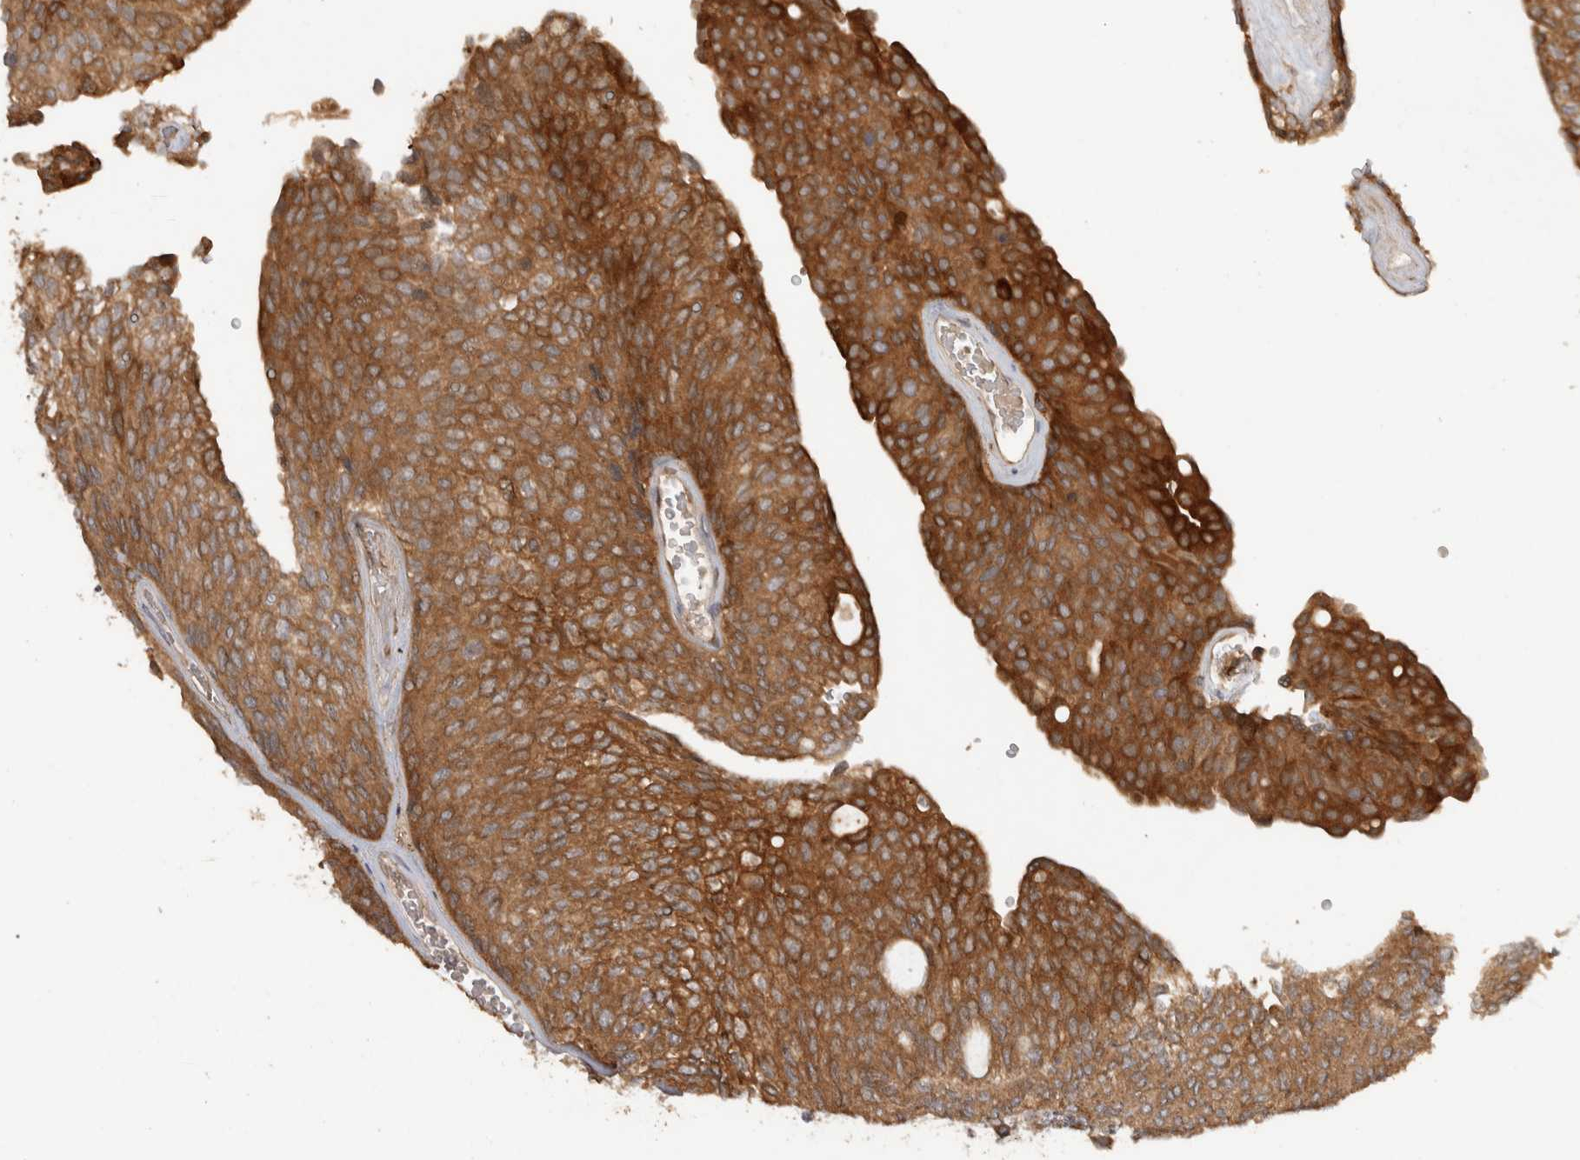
{"staining": {"intensity": "moderate", "quantity": ">75%", "location": "cytoplasmic/membranous"}, "tissue": "urothelial cancer", "cell_type": "Tumor cells", "image_type": "cancer", "snomed": [{"axis": "morphology", "description": "Urothelial carcinoma, Low grade"}, {"axis": "topography", "description": "Urinary bladder"}], "caption": "Immunohistochemical staining of low-grade urothelial carcinoma shows medium levels of moderate cytoplasmic/membranous positivity in approximately >75% of tumor cells. The staining was performed using DAB to visualize the protein expression in brown, while the nuclei were stained in blue with hematoxylin (Magnification: 20x).", "gene": "VEPH1", "patient": {"sex": "female", "age": 79}}